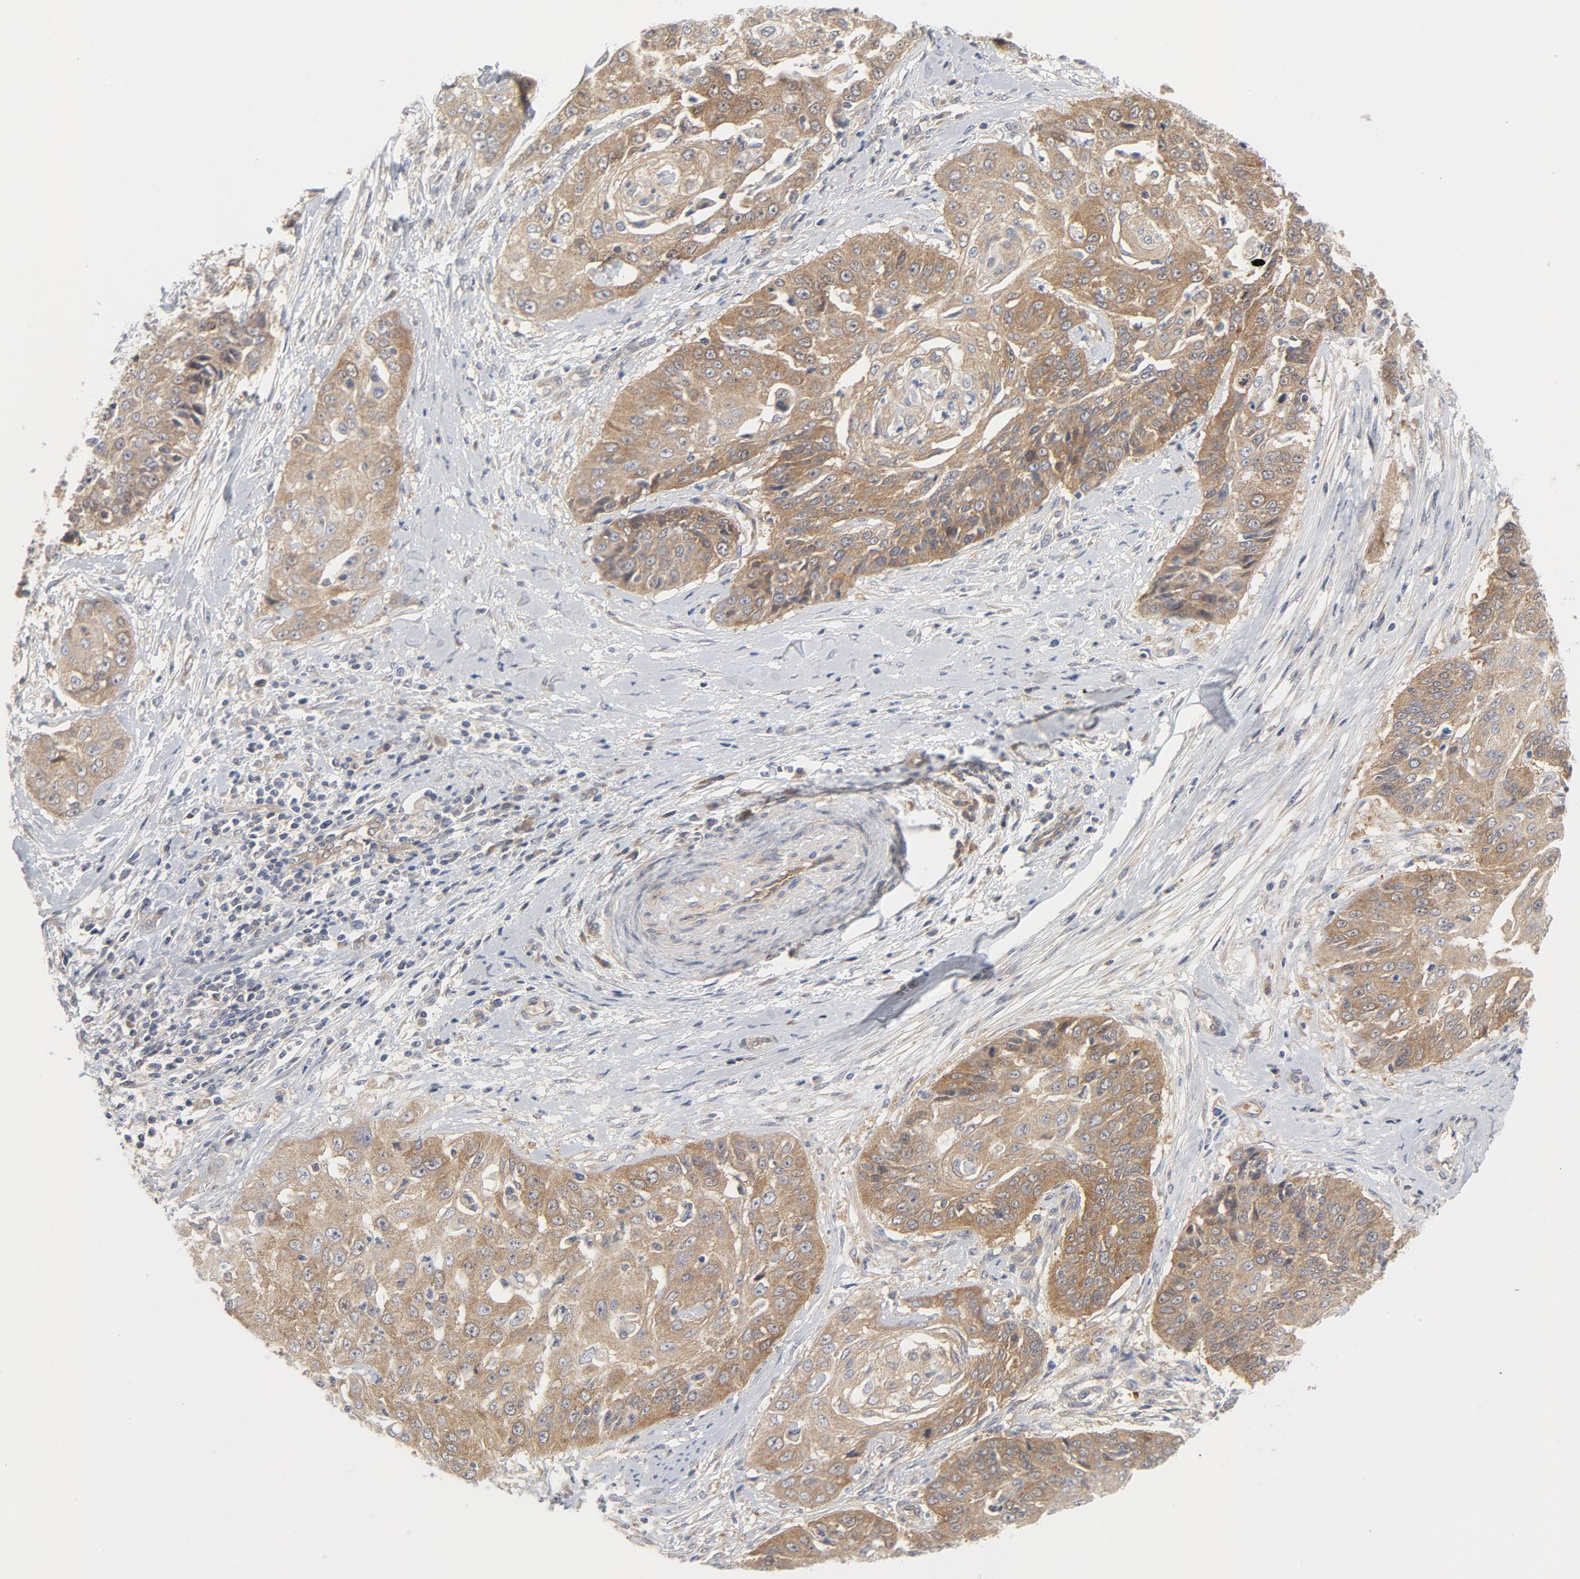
{"staining": {"intensity": "moderate", "quantity": ">75%", "location": "cytoplasmic/membranous"}, "tissue": "cervical cancer", "cell_type": "Tumor cells", "image_type": "cancer", "snomed": [{"axis": "morphology", "description": "Squamous cell carcinoma, NOS"}, {"axis": "topography", "description": "Cervix"}], "caption": "Human cervical squamous cell carcinoma stained for a protein (brown) shows moderate cytoplasmic/membranous positive expression in about >75% of tumor cells.", "gene": "BAD", "patient": {"sex": "female", "age": 64}}